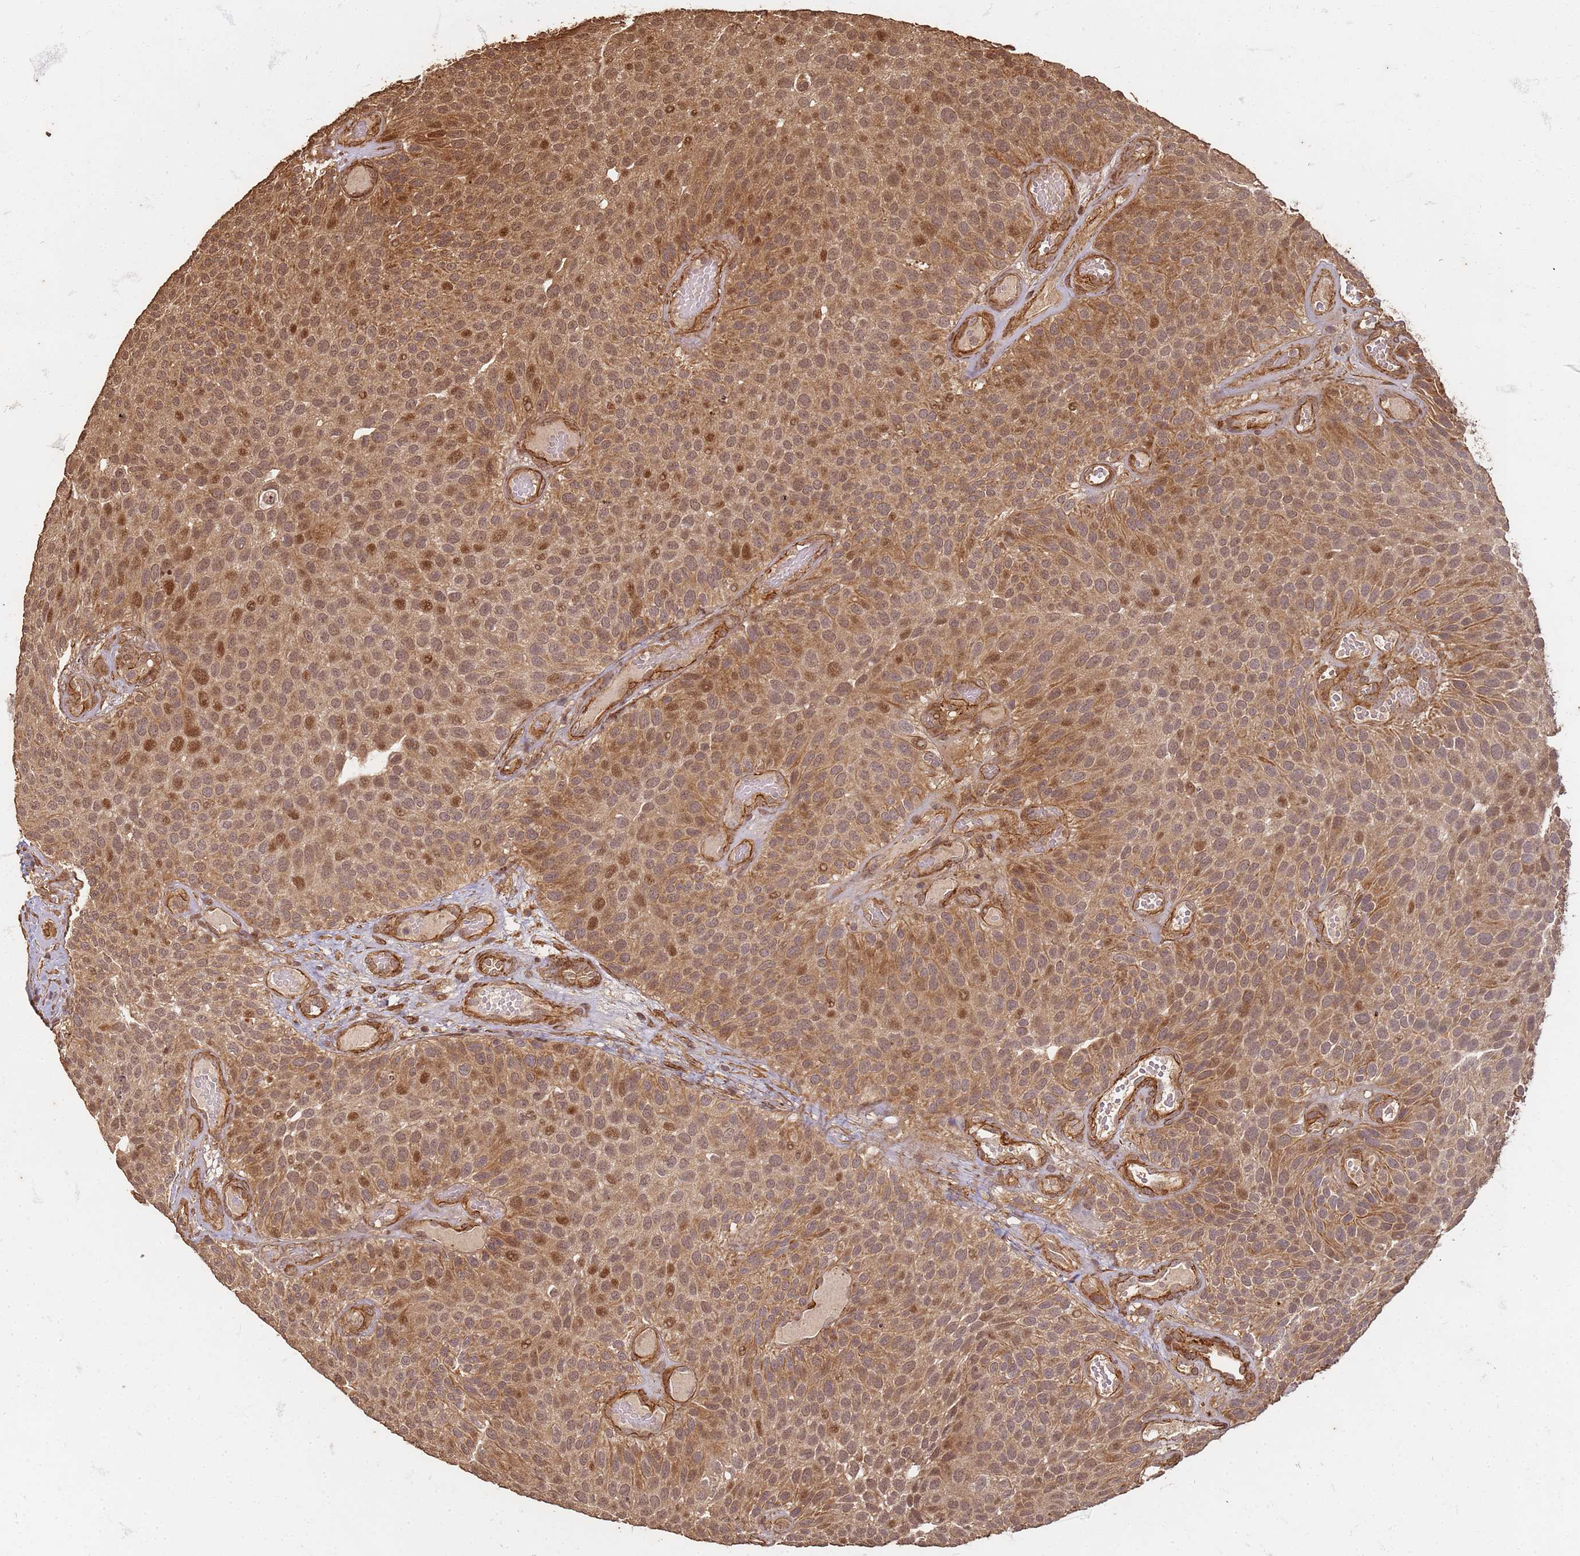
{"staining": {"intensity": "moderate", "quantity": ">75%", "location": "cytoplasmic/membranous,nuclear"}, "tissue": "urothelial cancer", "cell_type": "Tumor cells", "image_type": "cancer", "snomed": [{"axis": "morphology", "description": "Urothelial carcinoma, Low grade"}, {"axis": "topography", "description": "Urinary bladder"}], "caption": "Urothelial cancer stained with DAB immunohistochemistry (IHC) demonstrates medium levels of moderate cytoplasmic/membranous and nuclear positivity in about >75% of tumor cells.", "gene": "KIF26A", "patient": {"sex": "male", "age": 89}}